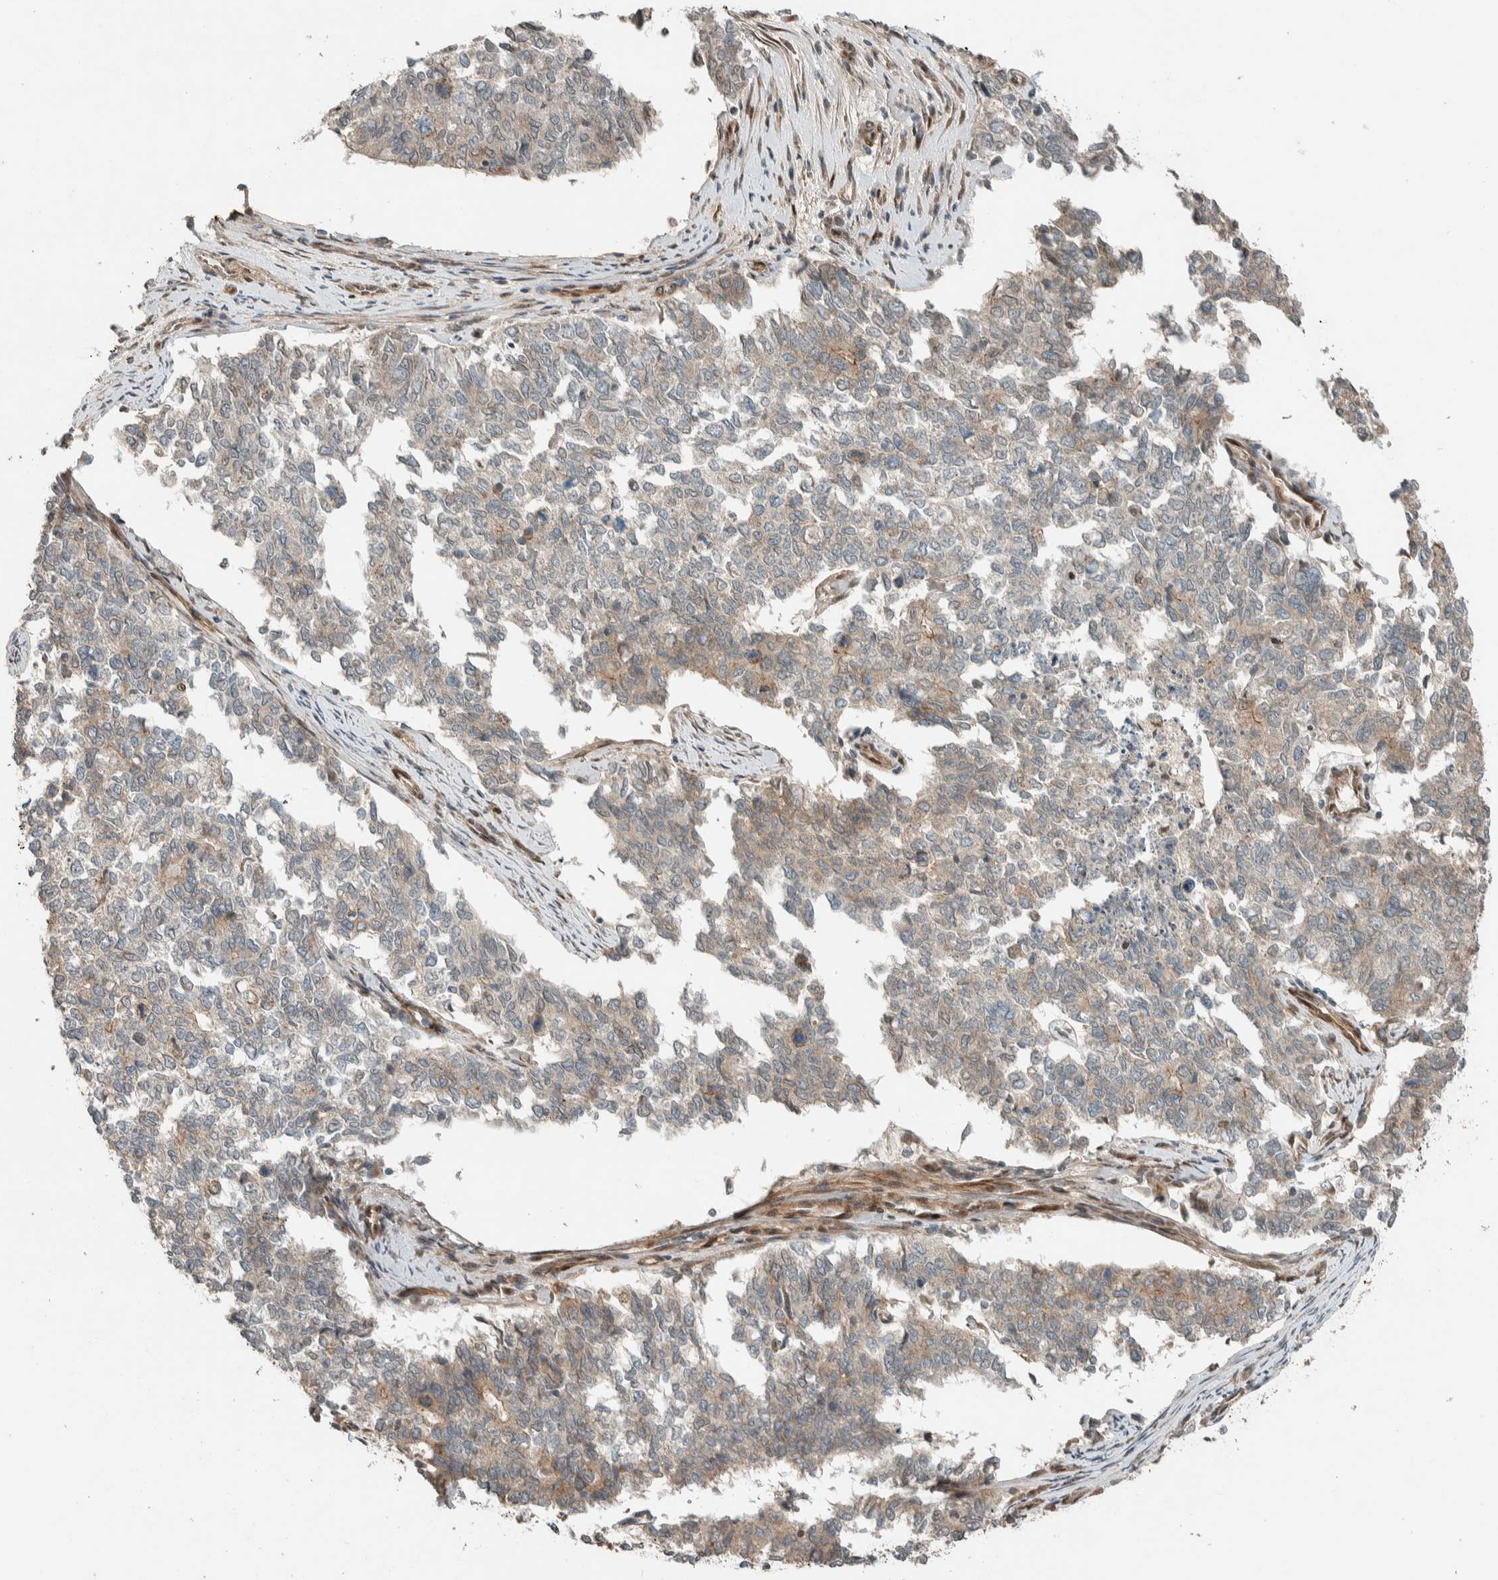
{"staining": {"intensity": "weak", "quantity": "<25%", "location": "cytoplasmic/membranous"}, "tissue": "cervical cancer", "cell_type": "Tumor cells", "image_type": "cancer", "snomed": [{"axis": "morphology", "description": "Squamous cell carcinoma, NOS"}, {"axis": "topography", "description": "Cervix"}], "caption": "Protein analysis of squamous cell carcinoma (cervical) exhibits no significant positivity in tumor cells.", "gene": "STXBP4", "patient": {"sex": "female", "age": 63}}